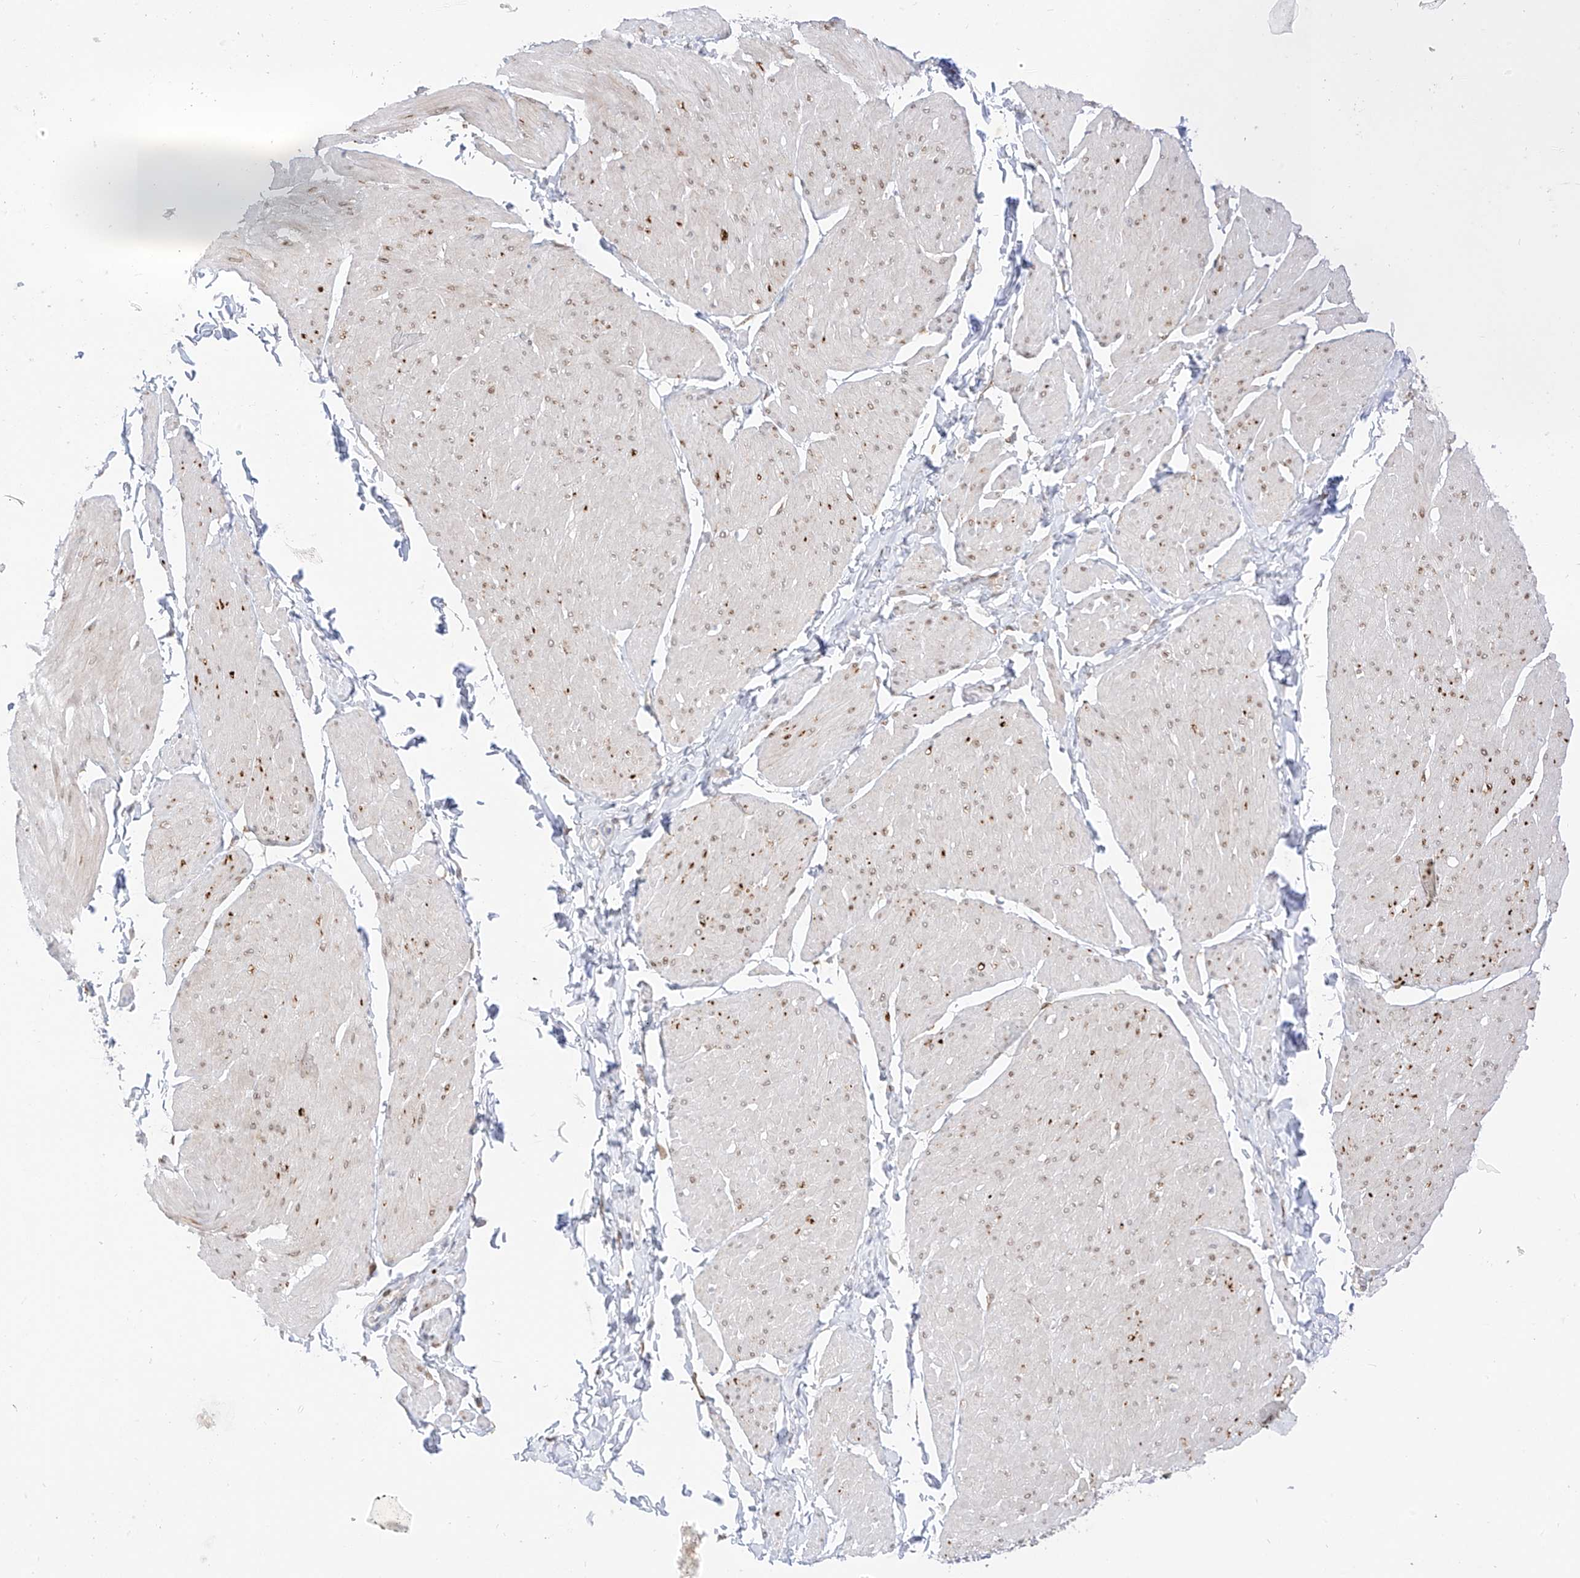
{"staining": {"intensity": "weak", "quantity": "25%-75%", "location": "nuclear"}, "tissue": "smooth muscle", "cell_type": "Smooth muscle cells", "image_type": "normal", "snomed": [{"axis": "morphology", "description": "Urothelial carcinoma, High grade"}, {"axis": "topography", "description": "Urinary bladder"}], "caption": "IHC (DAB (3,3'-diaminobenzidine)) staining of normal smooth muscle shows weak nuclear protein staining in approximately 25%-75% of smooth muscle cells.", "gene": "PCYOX1", "patient": {"sex": "male", "age": 46}}